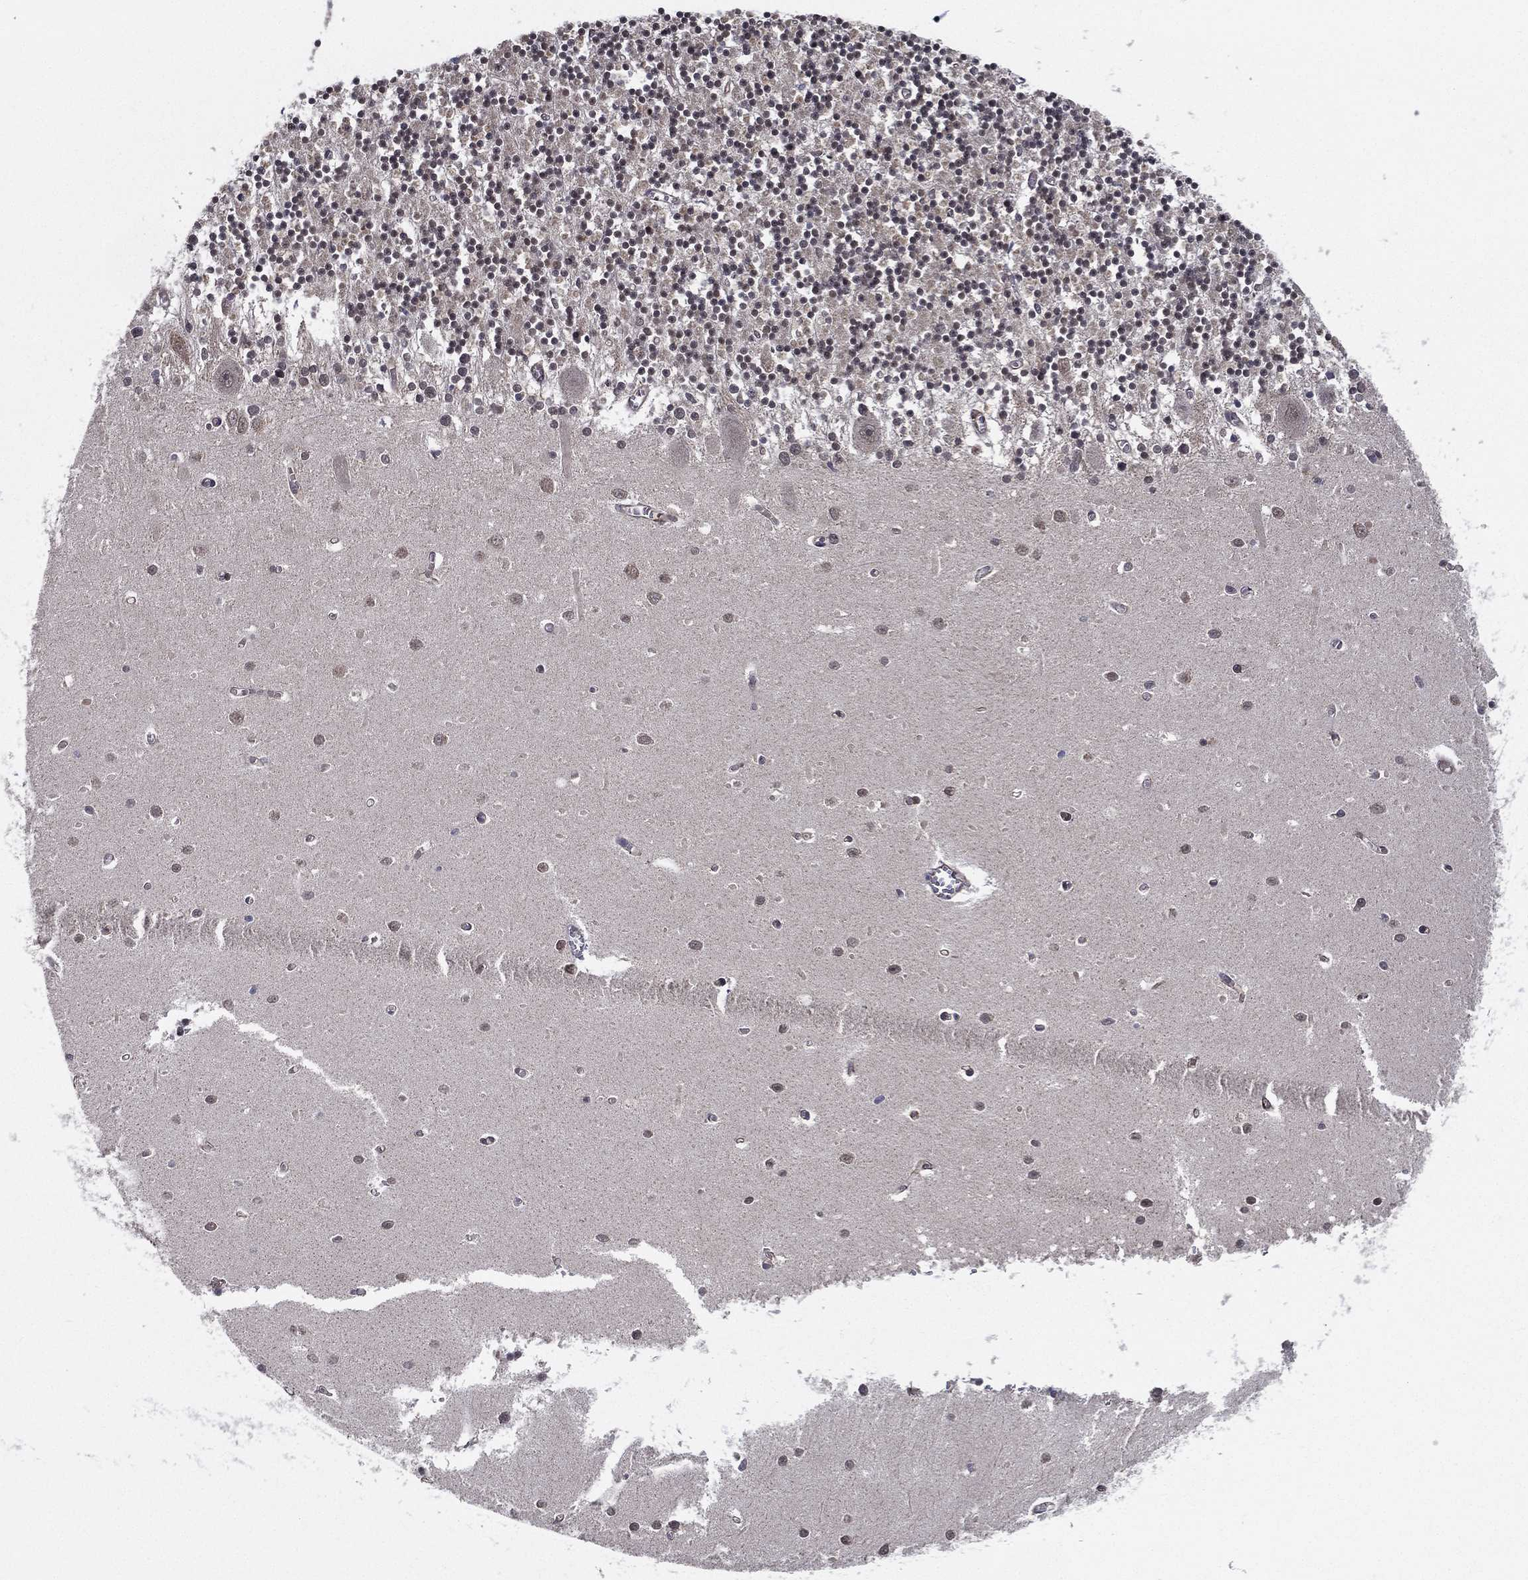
{"staining": {"intensity": "negative", "quantity": "none", "location": "none"}, "tissue": "cerebellum", "cell_type": "Cells in granular layer", "image_type": "normal", "snomed": [{"axis": "morphology", "description": "Normal tissue, NOS"}, {"axis": "topography", "description": "Cerebellum"}], "caption": "Immunohistochemical staining of benign human cerebellum exhibits no significant expression in cells in granular layer.", "gene": "UACA", "patient": {"sex": "female", "age": 64}}